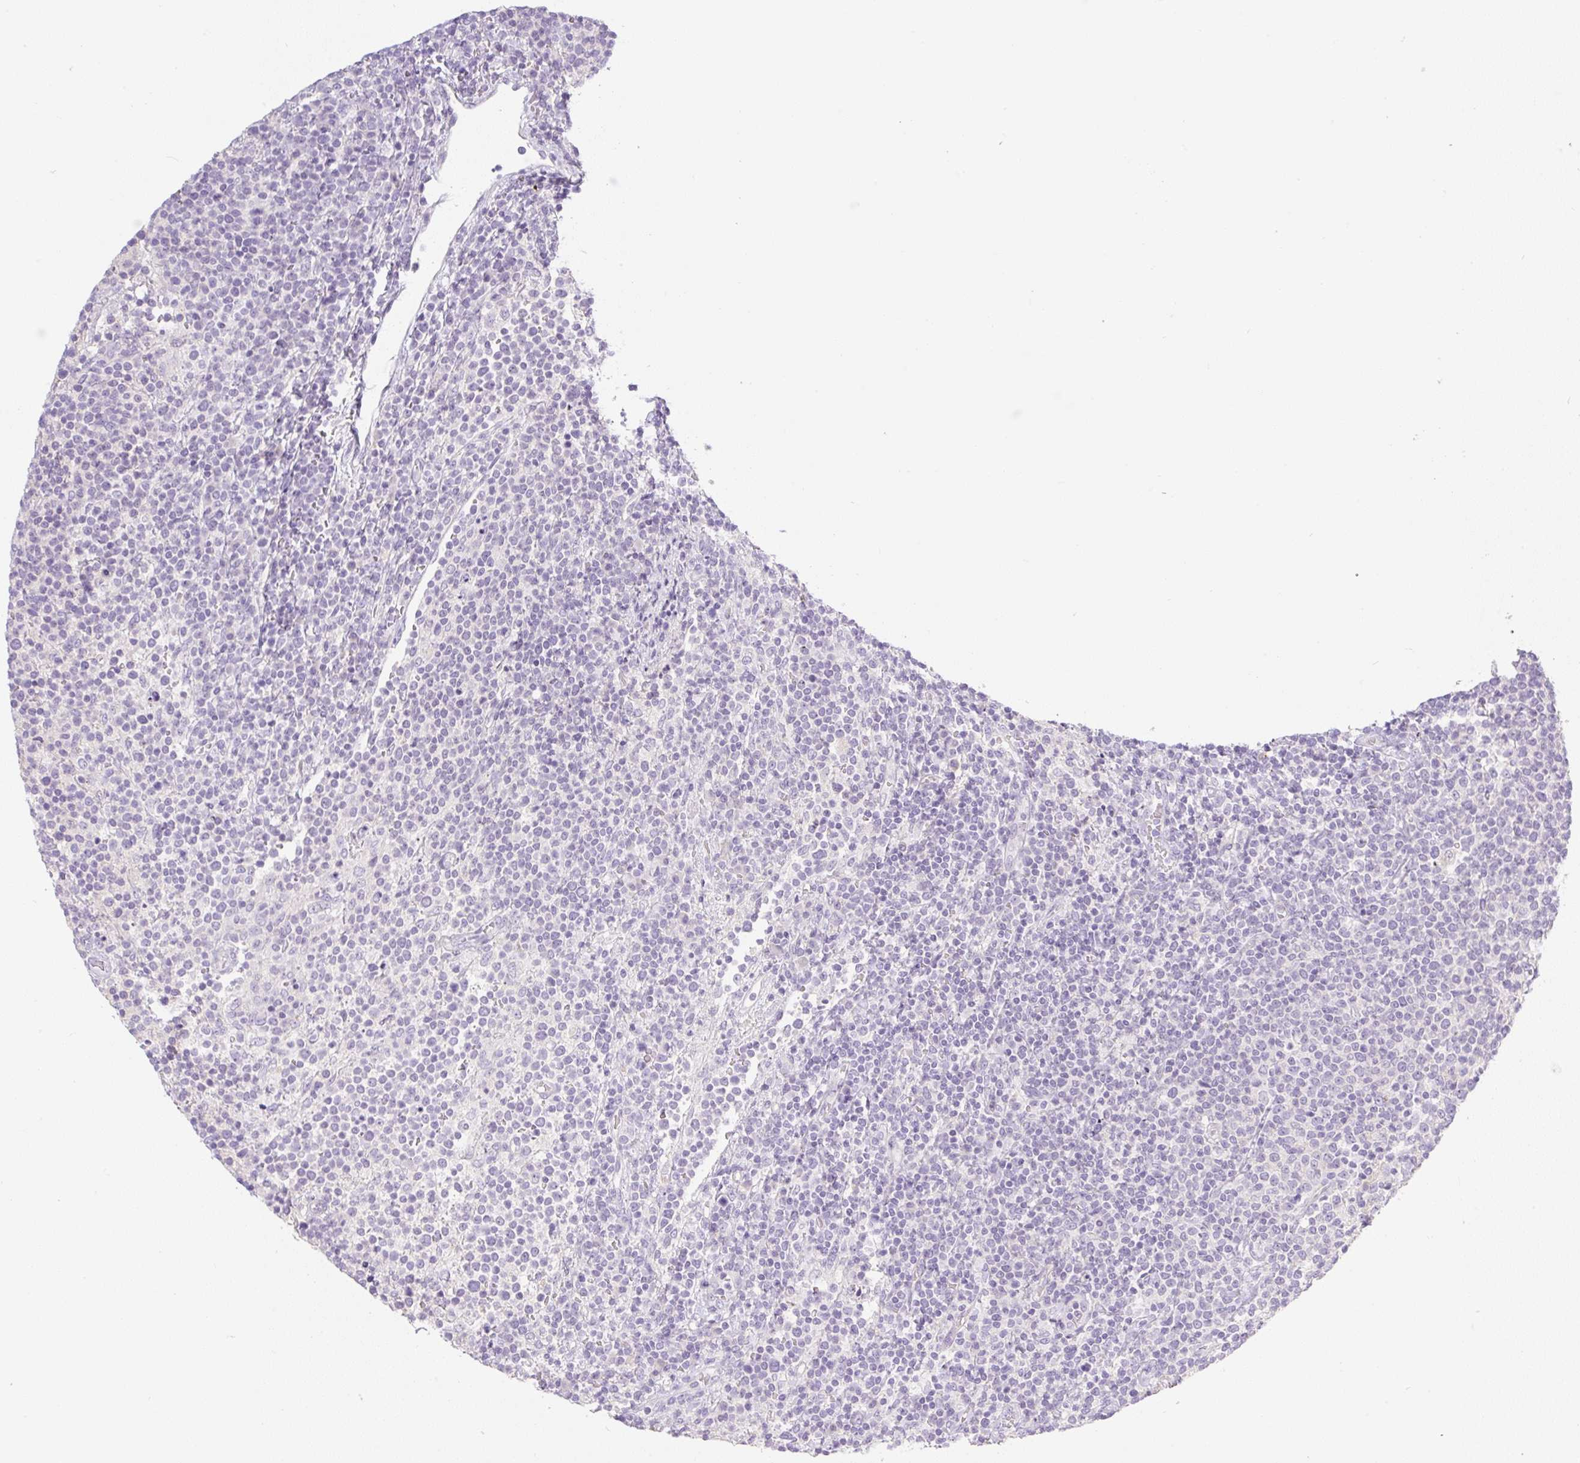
{"staining": {"intensity": "negative", "quantity": "none", "location": "none"}, "tissue": "lymphoma", "cell_type": "Tumor cells", "image_type": "cancer", "snomed": [{"axis": "morphology", "description": "Malignant lymphoma, non-Hodgkin's type, High grade"}, {"axis": "topography", "description": "Lymph node"}], "caption": "High magnification brightfield microscopy of malignant lymphoma, non-Hodgkin's type (high-grade) stained with DAB (brown) and counterstained with hematoxylin (blue): tumor cells show no significant expression.", "gene": "MIA2", "patient": {"sex": "male", "age": 61}}